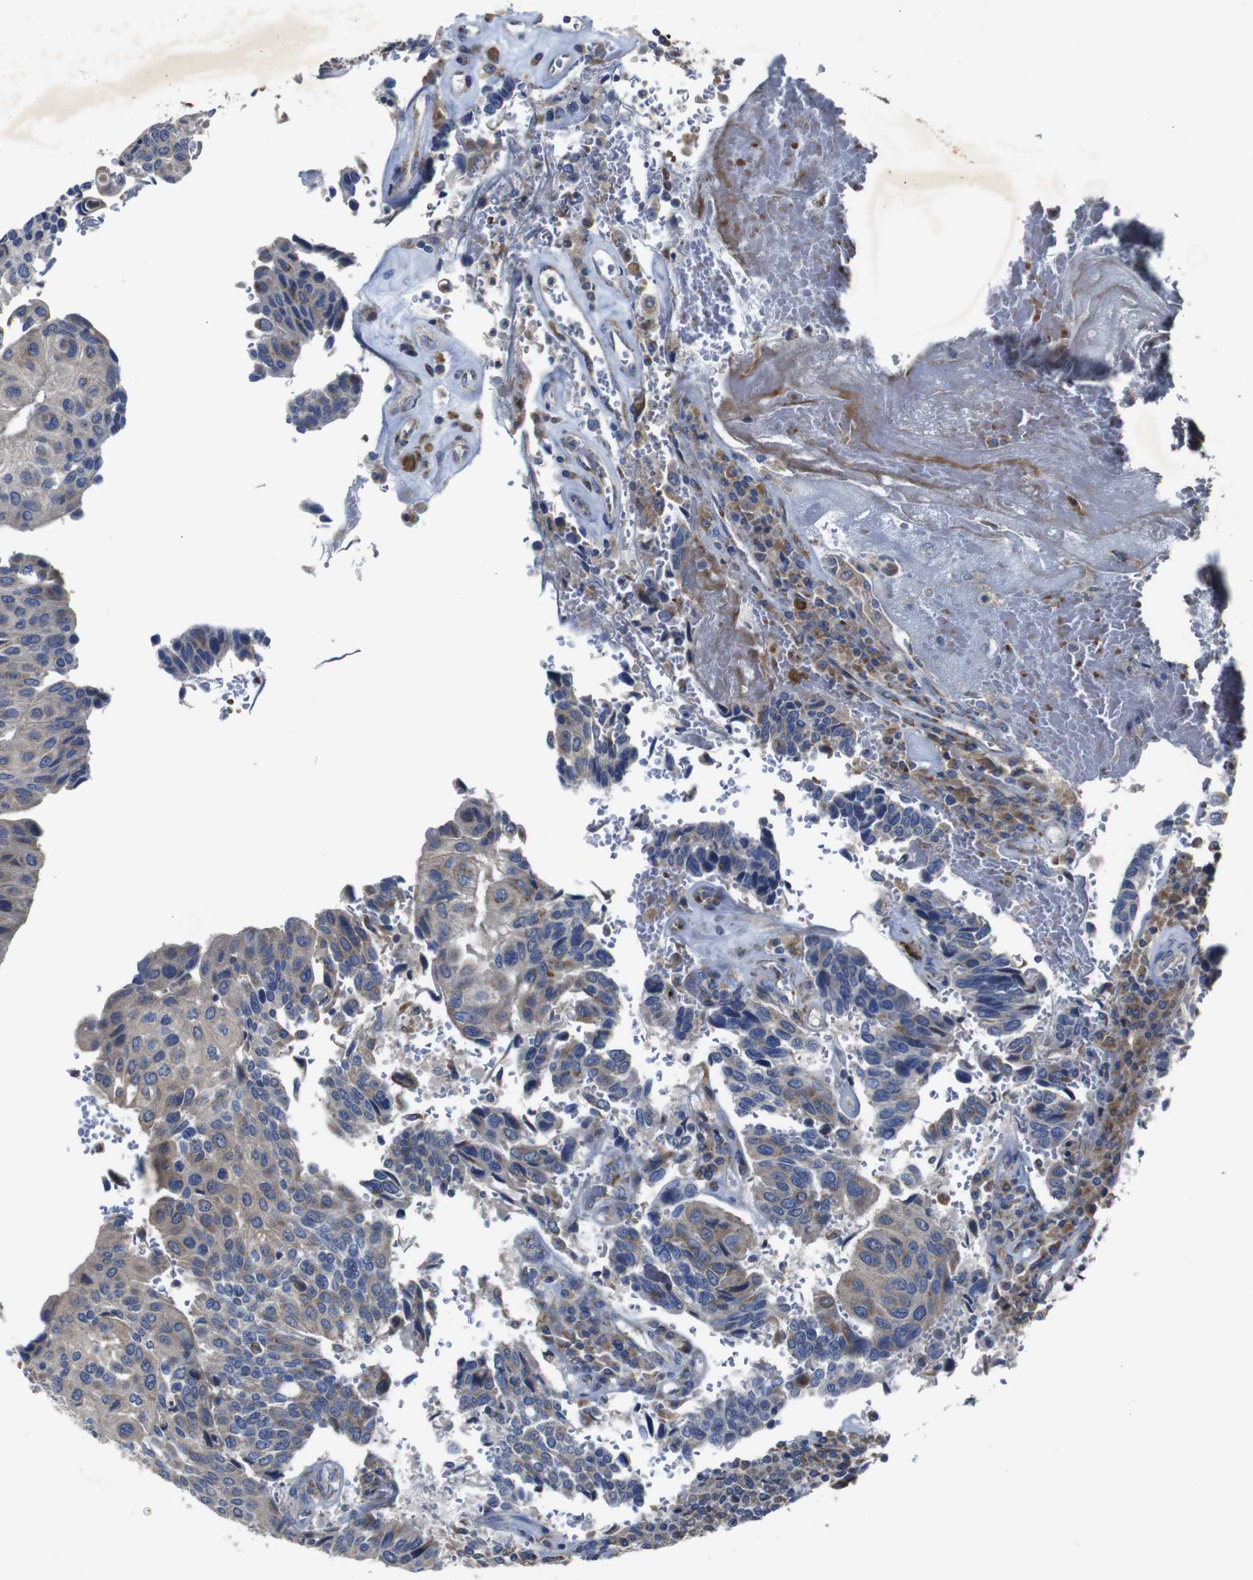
{"staining": {"intensity": "moderate", "quantity": "25%-75%", "location": "cytoplasmic/membranous"}, "tissue": "urothelial cancer", "cell_type": "Tumor cells", "image_type": "cancer", "snomed": [{"axis": "morphology", "description": "Urothelial carcinoma, High grade"}, {"axis": "topography", "description": "Urinary bladder"}], "caption": "A high-resolution micrograph shows IHC staining of high-grade urothelial carcinoma, which exhibits moderate cytoplasmic/membranous expression in about 25%-75% of tumor cells.", "gene": "CHST10", "patient": {"sex": "male", "age": 66}}